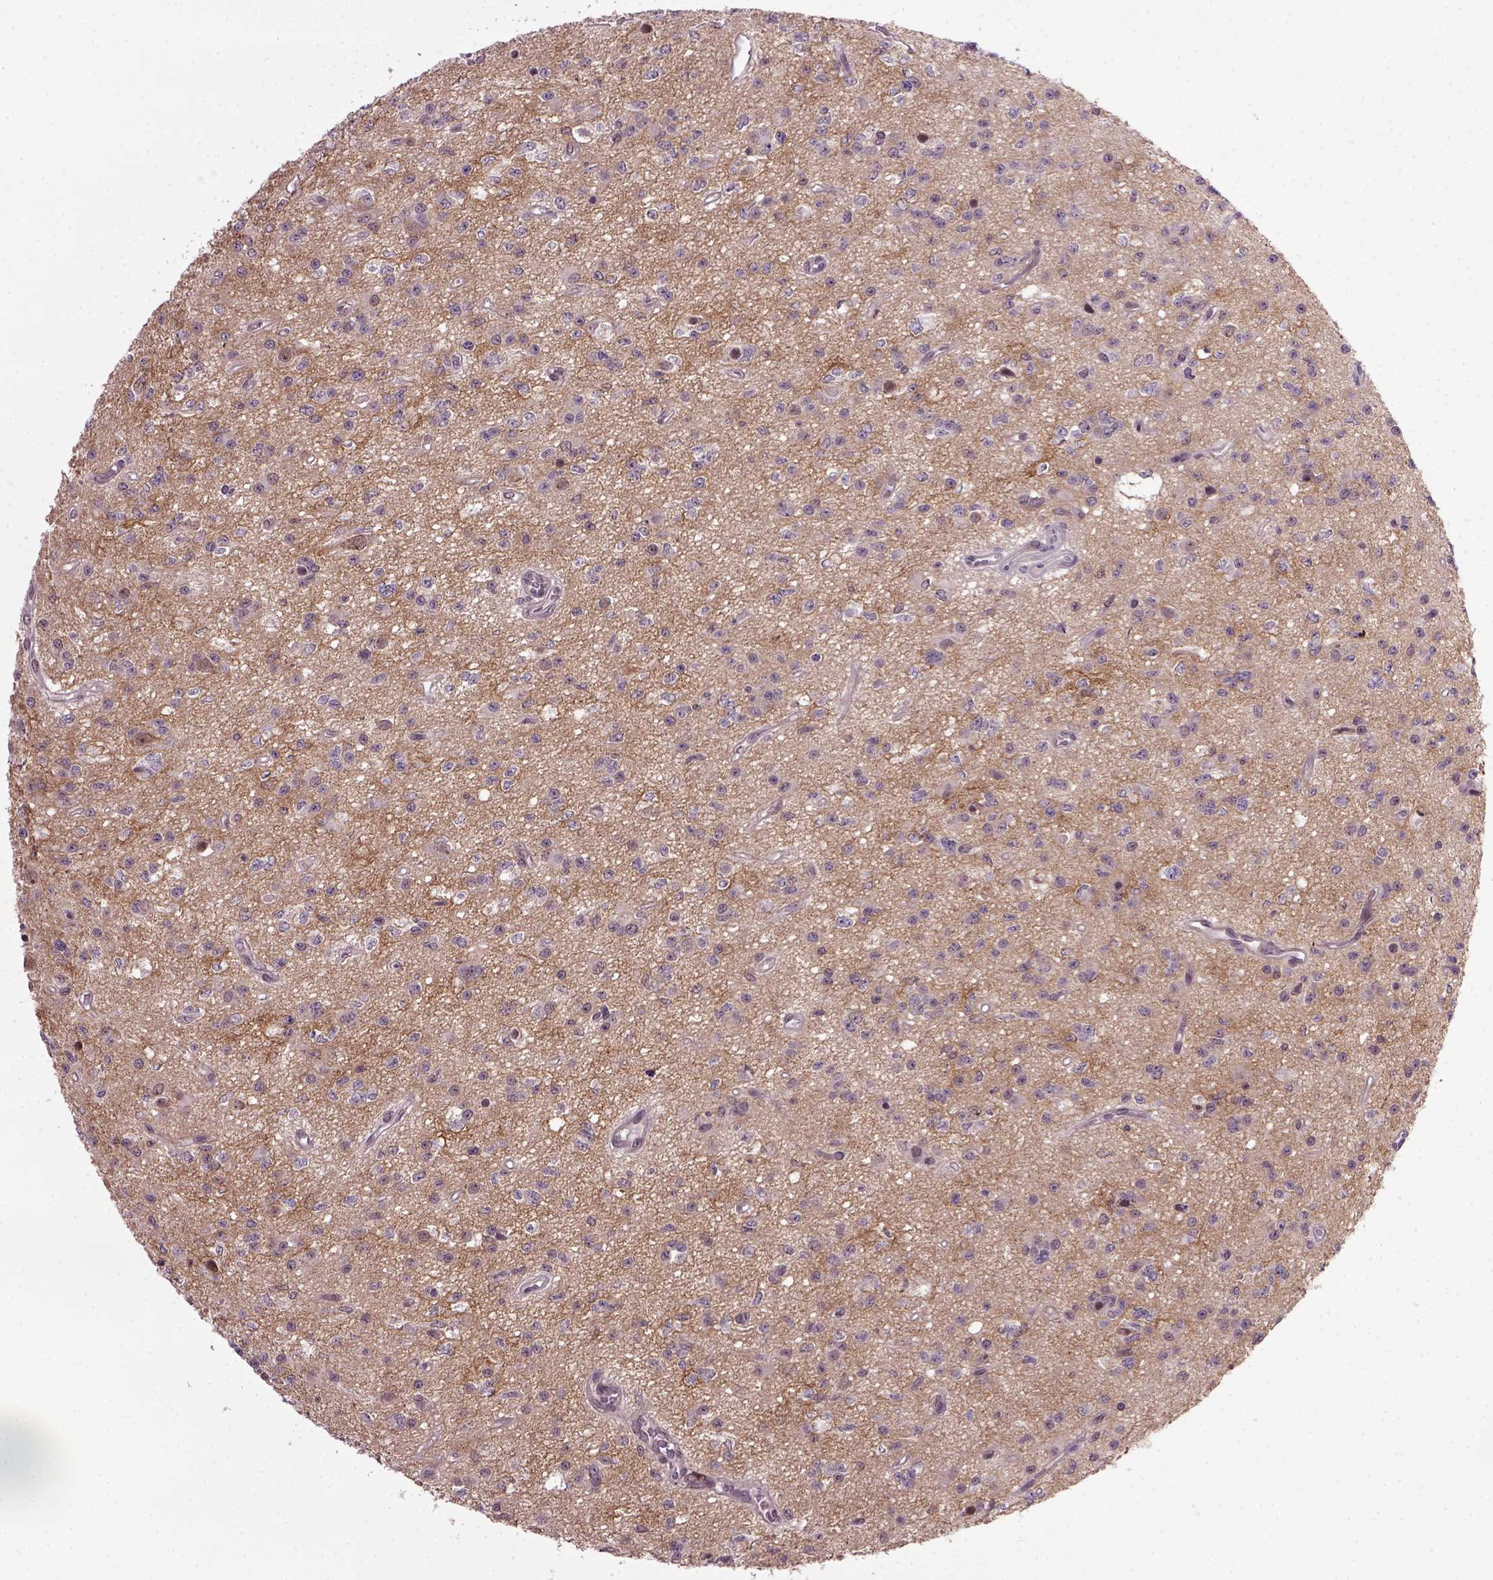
{"staining": {"intensity": "negative", "quantity": "none", "location": "none"}, "tissue": "glioma", "cell_type": "Tumor cells", "image_type": "cancer", "snomed": [{"axis": "morphology", "description": "Glioma, malignant, Low grade"}, {"axis": "topography", "description": "Brain"}], "caption": "Tumor cells show no significant protein positivity in glioma.", "gene": "RAB43", "patient": {"sex": "female", "age": 45}}